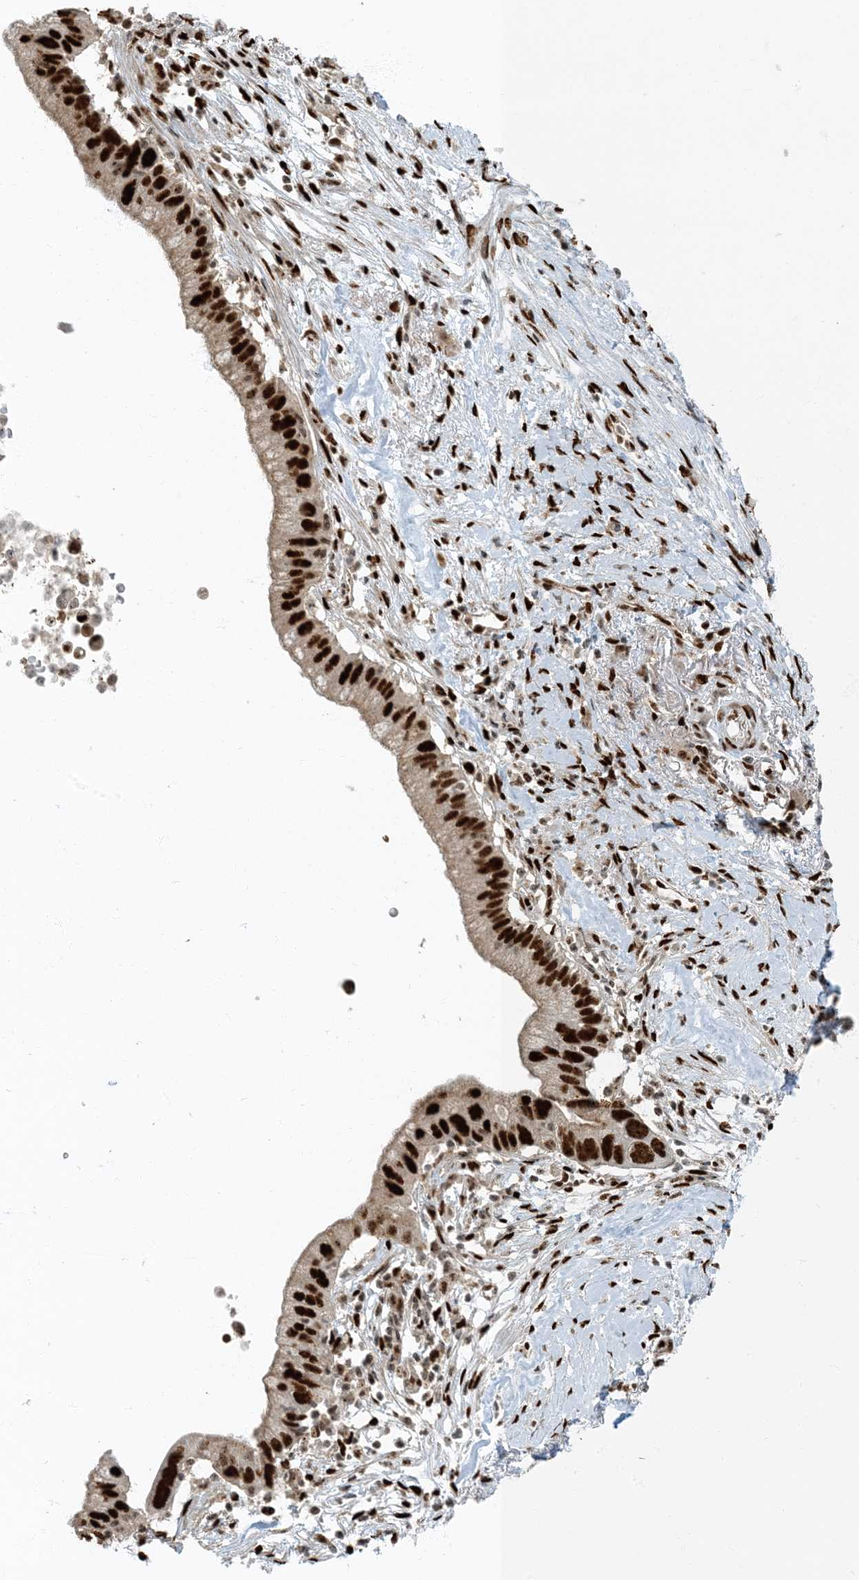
{"staining": {"intensity": "strong", "quantity": ">75%", "location": "nuclear"}, "tissue": "pancreatic cancer", "cell_type": "Tumor cells", "image_type": "cancer", "snomed": [{"axis": "morphology", "description": "Adenocarcinoma, NOS"}, {"axis": "topography", "description": "Pancreas"}], "caption": "Immunohistochemistry of pancreatic cancer reveals high levels of strong nuclear staining in approximately >75% of tumor cells.", "gene": "MBD1", "patient": {"sex": "male", "age": 68}}